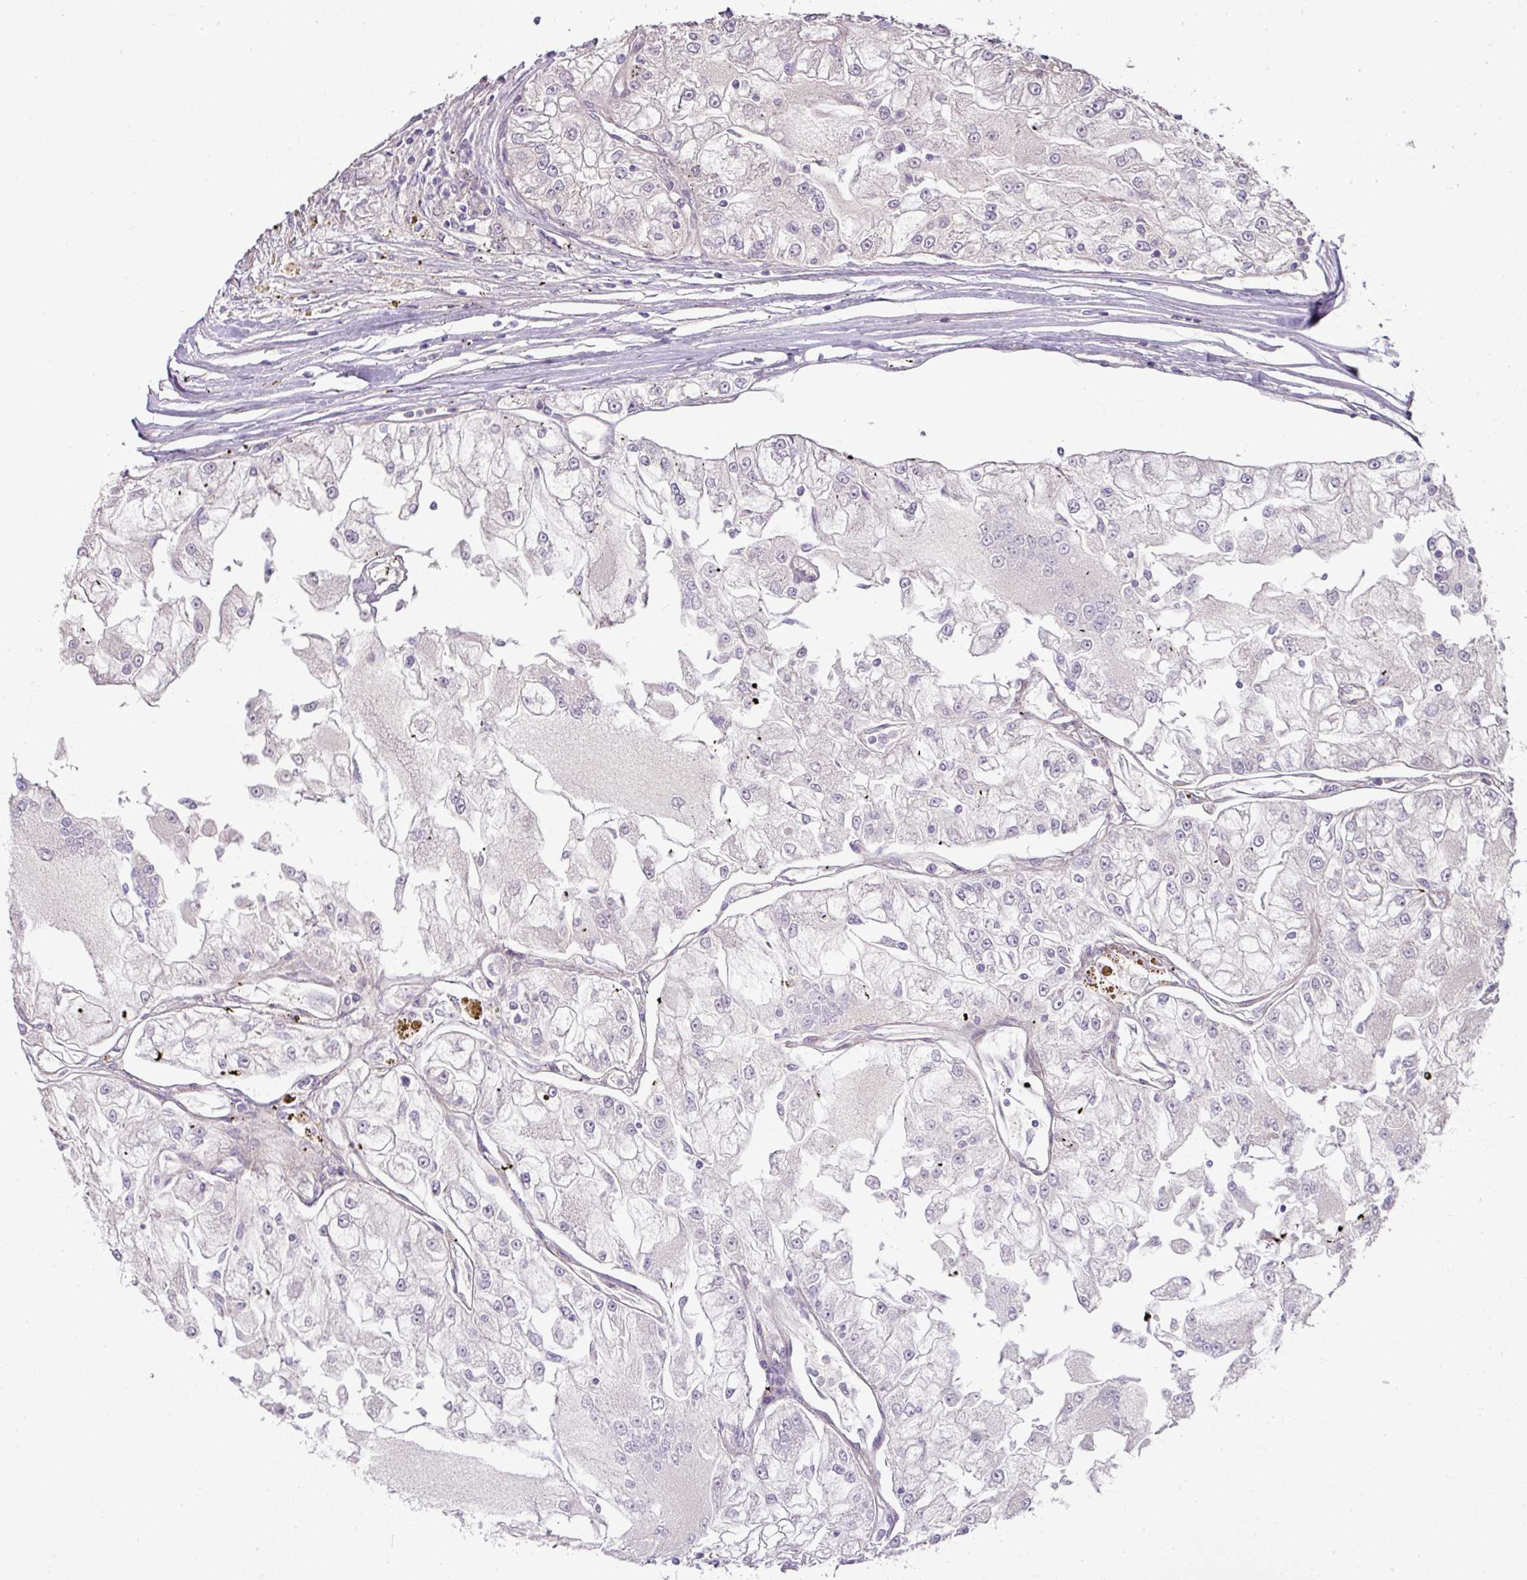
{"staining": {"intensity": "negative", "quantity": "none", "location": "none"}, "tissue": "renal cancer", "cell_type": "Tumor cells", "image_type": "cancer", "snomed": [{"axis": "morphology", "description": "Adenocarcinoma, NOS"}, {"axis": "topography", "description": "Kidney"}], "caption": "IHC histopathology image of renal adenocarcinoma stained for a protein (brown), which displays no staining in tumor cells.", "gene": "CCZ1", "patient": {"sex": "female", "age": 72}}